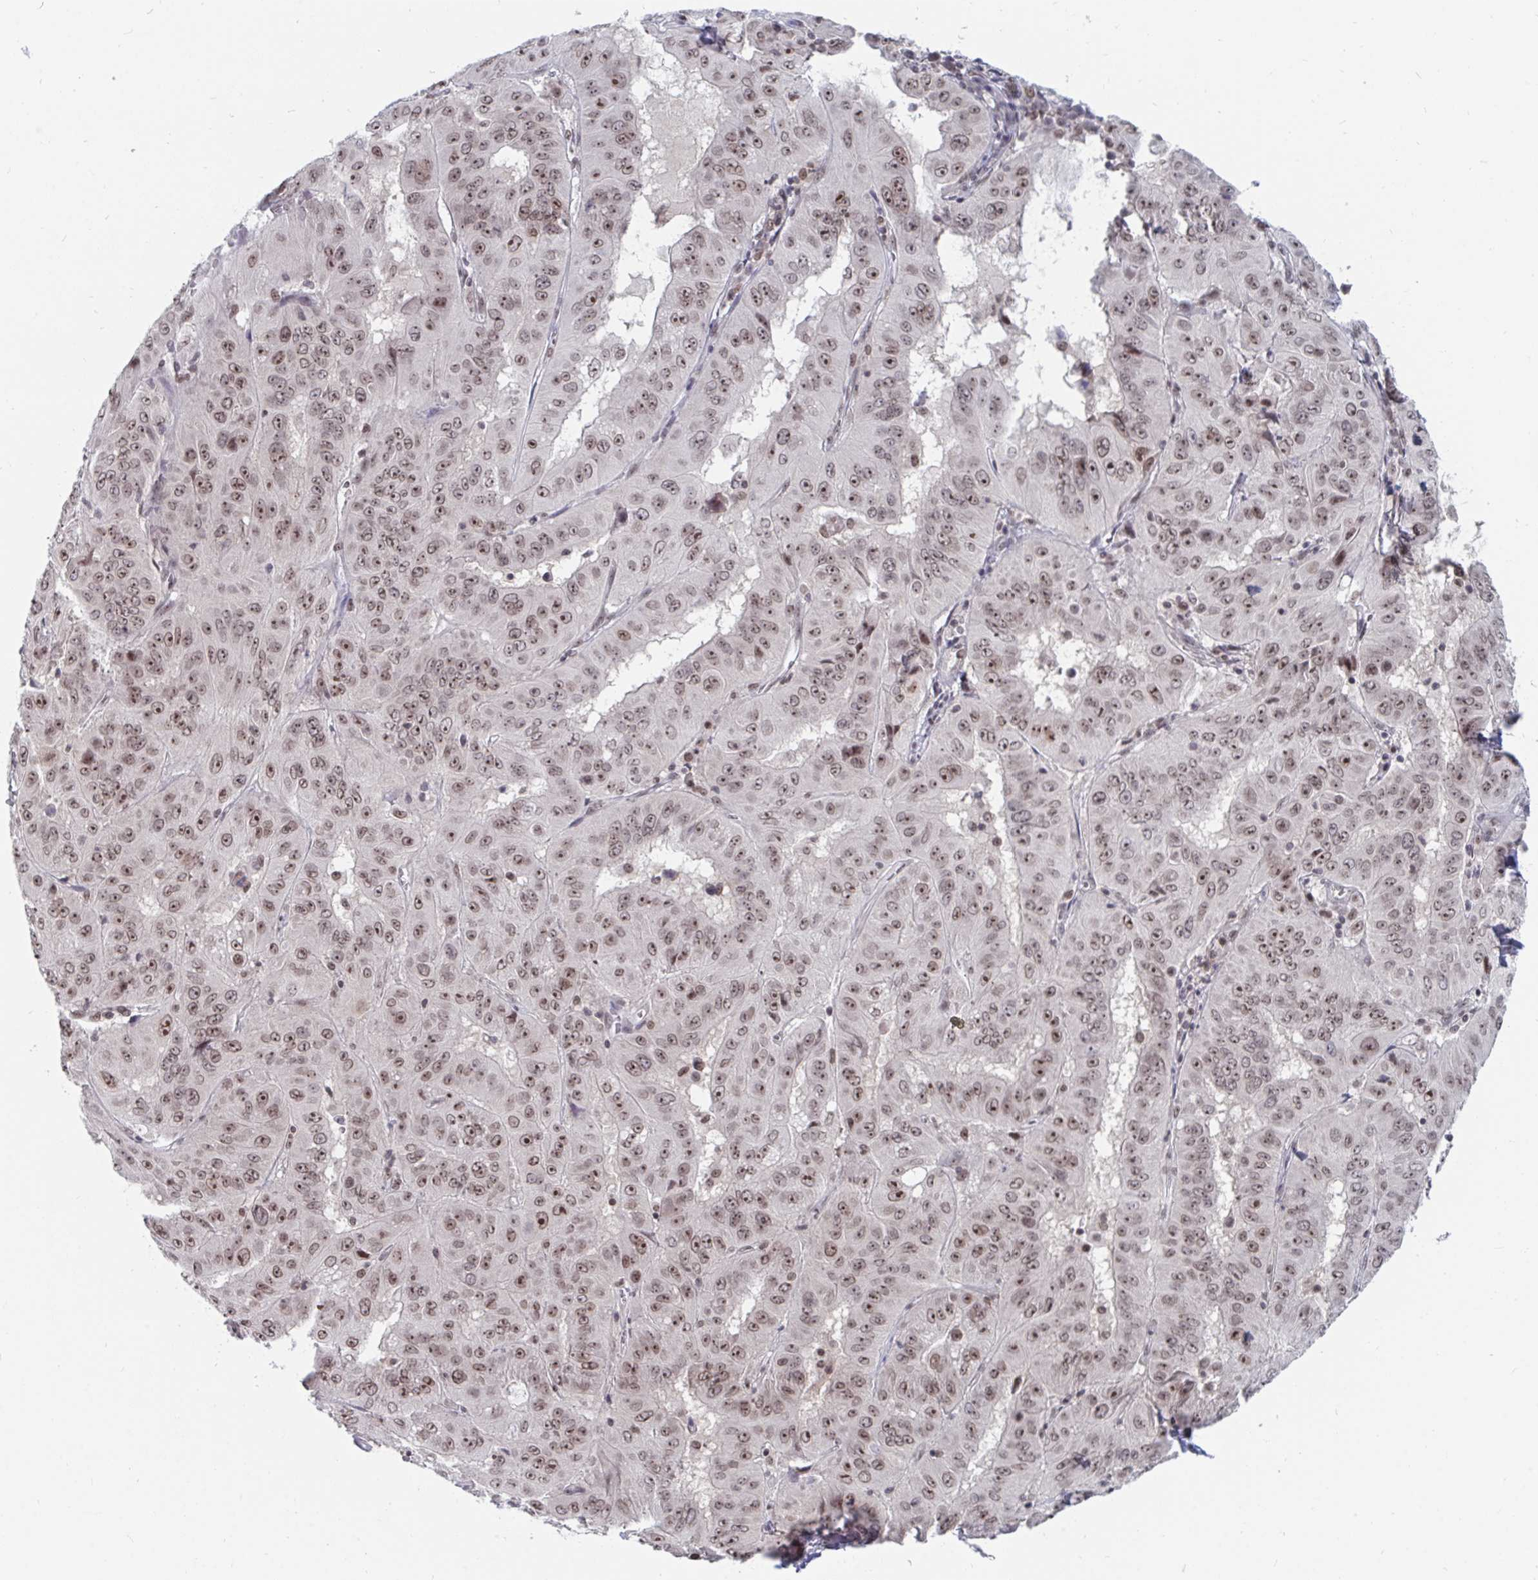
{"staining": {"intensity": "moderate", "quantity": ">75%", "location": "nuclear"}, "tissue": "pancreatic cancer", "cell_type": "Tumor cells", "image_type": "cancer", "snomed": [{"axis": "morphology", "description": "Adenocarcinoma, NOS"}, {"axis": "topography", "description": "Pancreas"}], "caption": "IHC micrograph of pancreatic cancer (adenocarcinoma) stained for a protein (brown), which displays medium levels of moderate nuclear positivity in about >75% of tumor cells.", "gene": "TRIP12", "patient": {"sex": "male", "age": 63}}